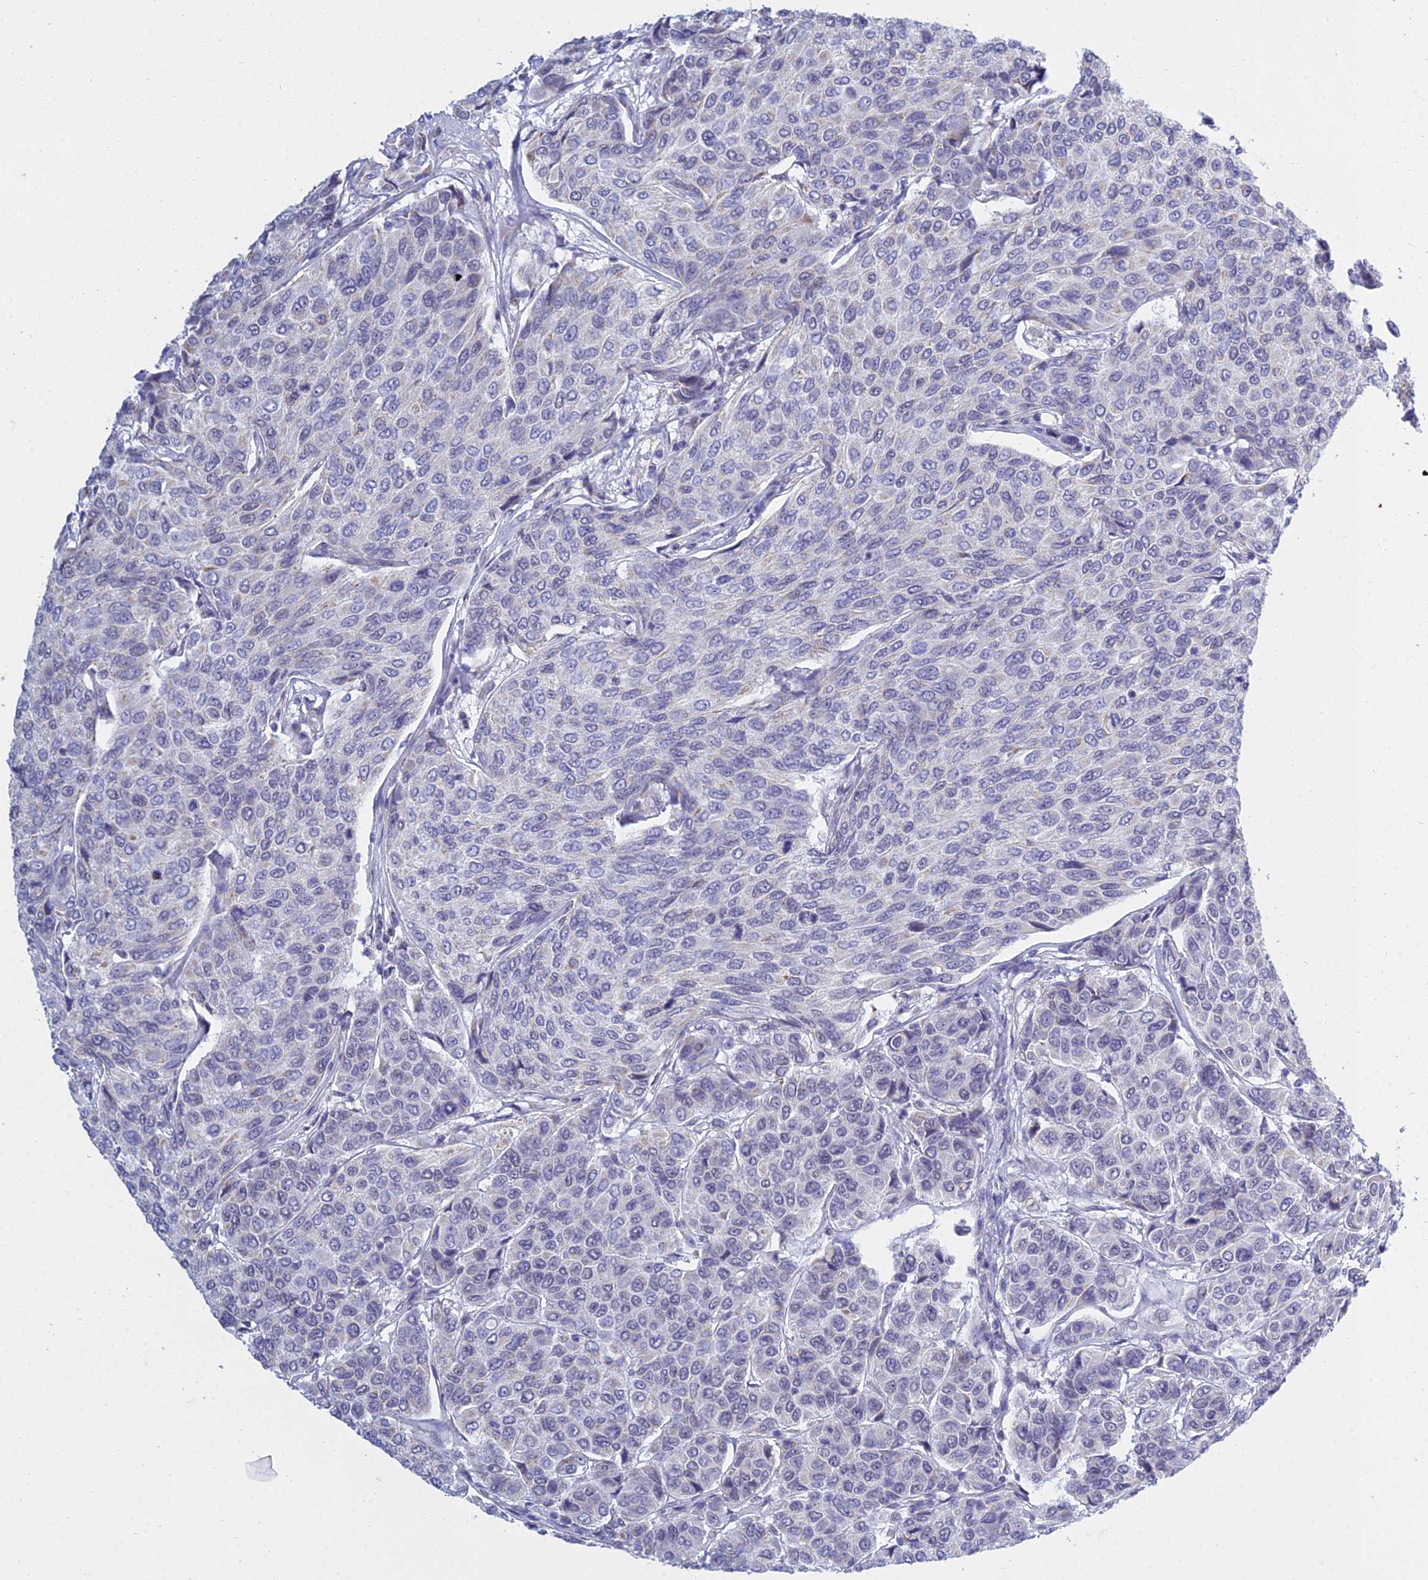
{"staining": {"intensity": "negative", "quantity": "none", "location": "none"}, "tissue": "breast cancer", "cell_type": "Tumor cells", "image_type": "cancer", "snomed": [{"axis": "morphology", "description": "Duct carcinoma"}, {"axis": "topography", "description": "Breast"}], "caption": "Immunohistochemistry (IHC) photomicrograph of breast infiltrating ductal carcinoma stained for a protein (brown), which reveals no positivity in tumor cells. (DAB (3,3'-diaminobenzidine) immunohistochemistry with hematoxylin counter stain).", "gene": "KLF14", "patient": {"sex": "female", "age": 55}}